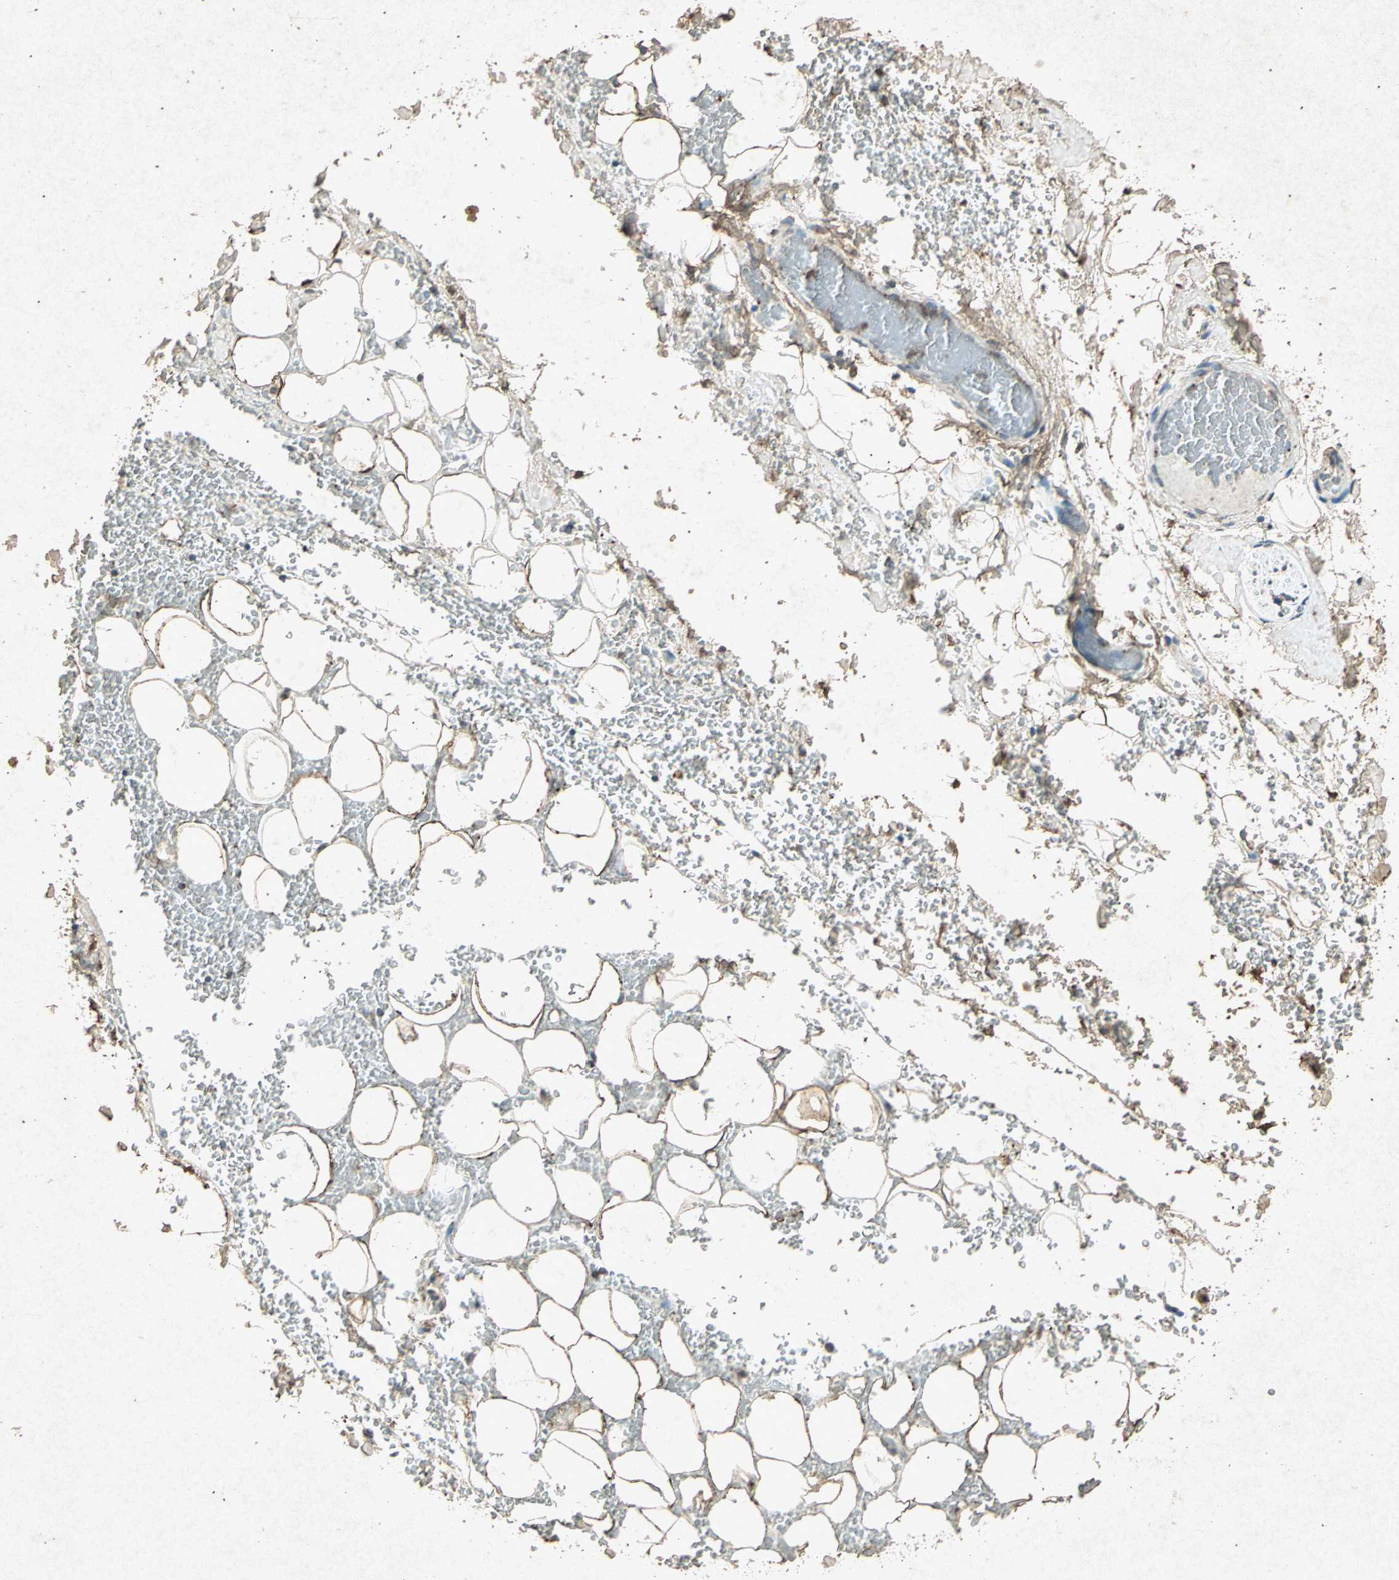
{"staining": {"intensity": "weak", "quantity": ">75%", "location": "cytoplasmic/membranous"}, "tissue": "adipose tissue", "cell_type": "Adipocytes", "image_type": "normal", "snomed": [{"axis": "morphology", "description": "Normal tissue, NOS"}, {"axis": "morphology", "description": "Inflammation, NOS"}, {"axis": "topography", "description": "Breast"}], "caption": "Human adipose tissue stained with a brown dye demonstrates weak cytoplasmic/membranous positive positivity in about >75% of adipocytes.", "gene": "PSEN1", "patient": {"sex": "female", "age": 65}}